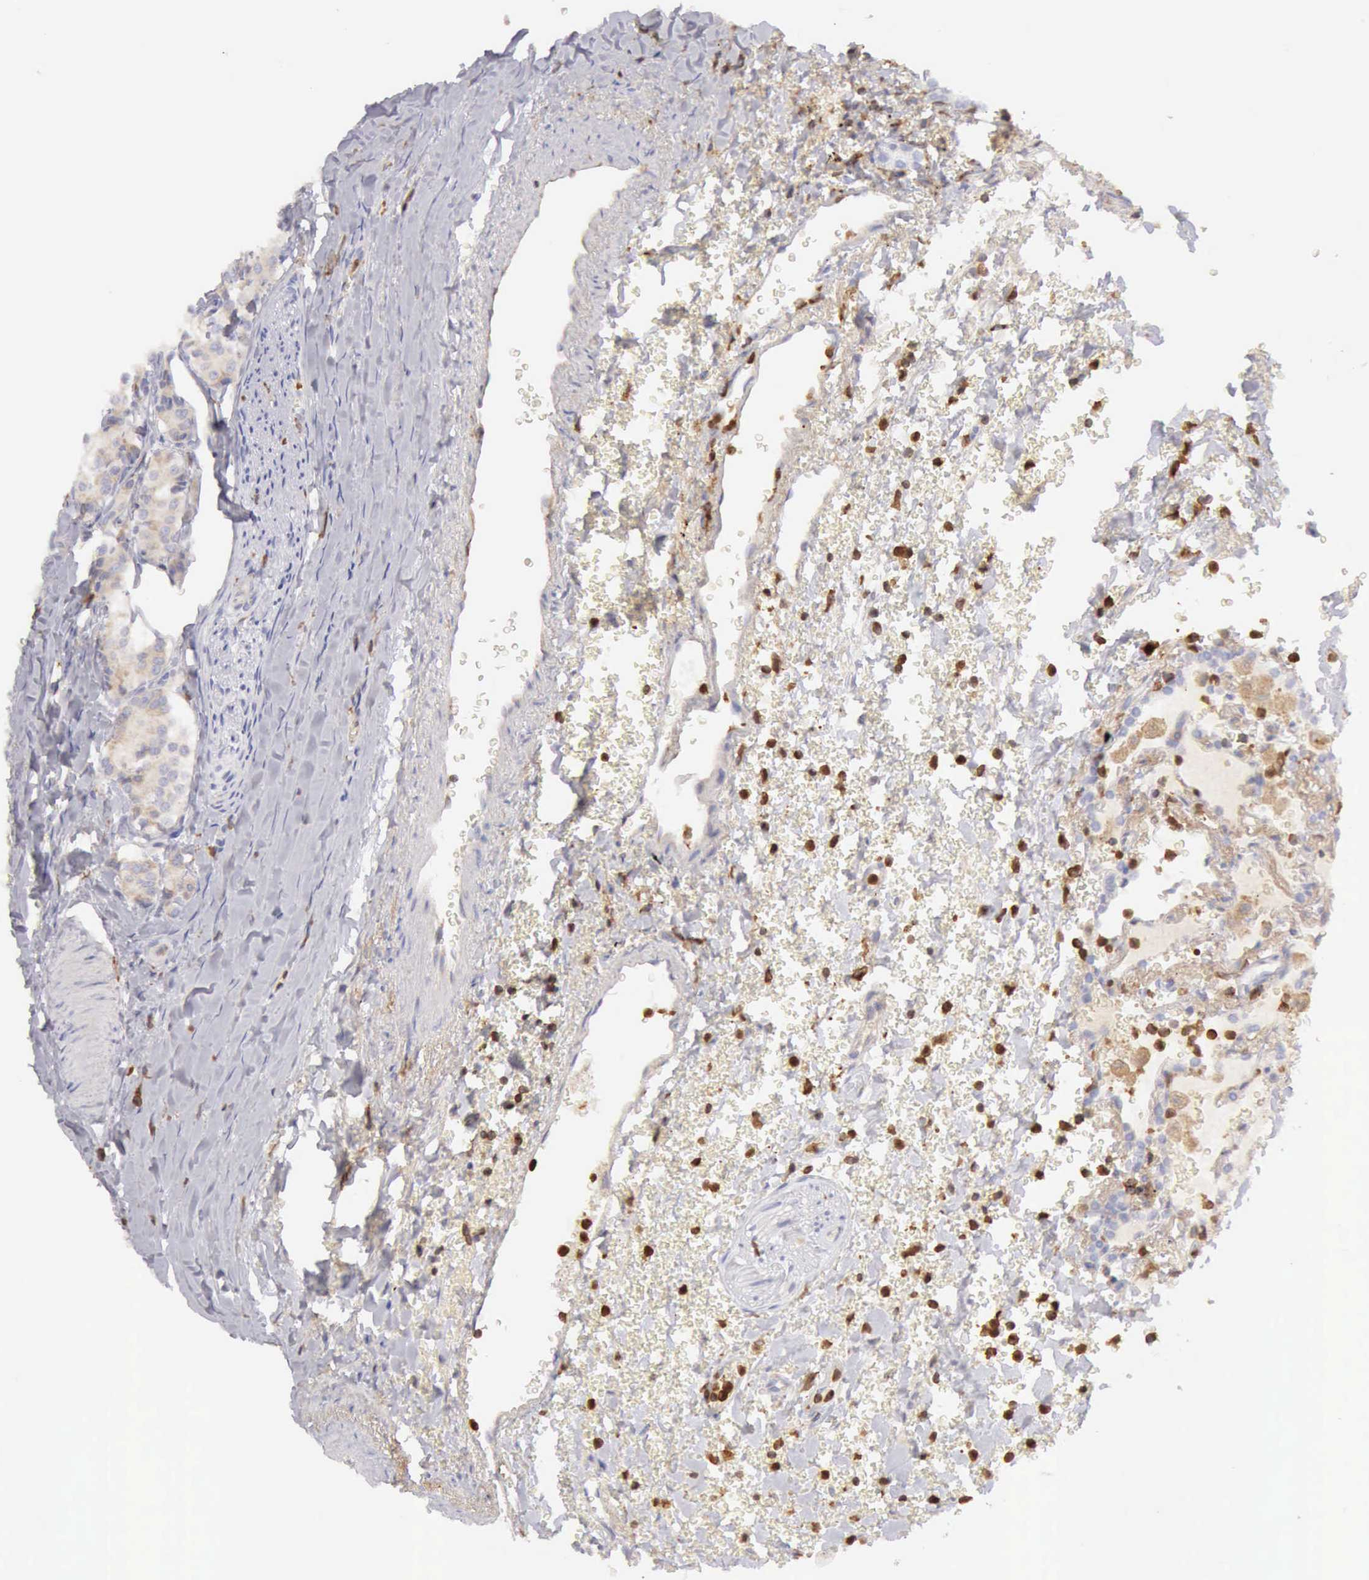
{"staining": {"intensity": "negative", "quantity": "none", "location": "none"}, "tissue": "carcinoid", "cell_type": "Tumor cells", "image_type": "cancer", "snomed": [{"axis": "morphology", "description": "Carcinoid, malignant, NOS"}, {"axis": "topography", "description": "Bronchus"}], "caption": "There is no significant positivity in tumor cells of malignant carcinoid.", "gene": "ARHGAP4", "patient": {"sex": "male", "age": 55}}